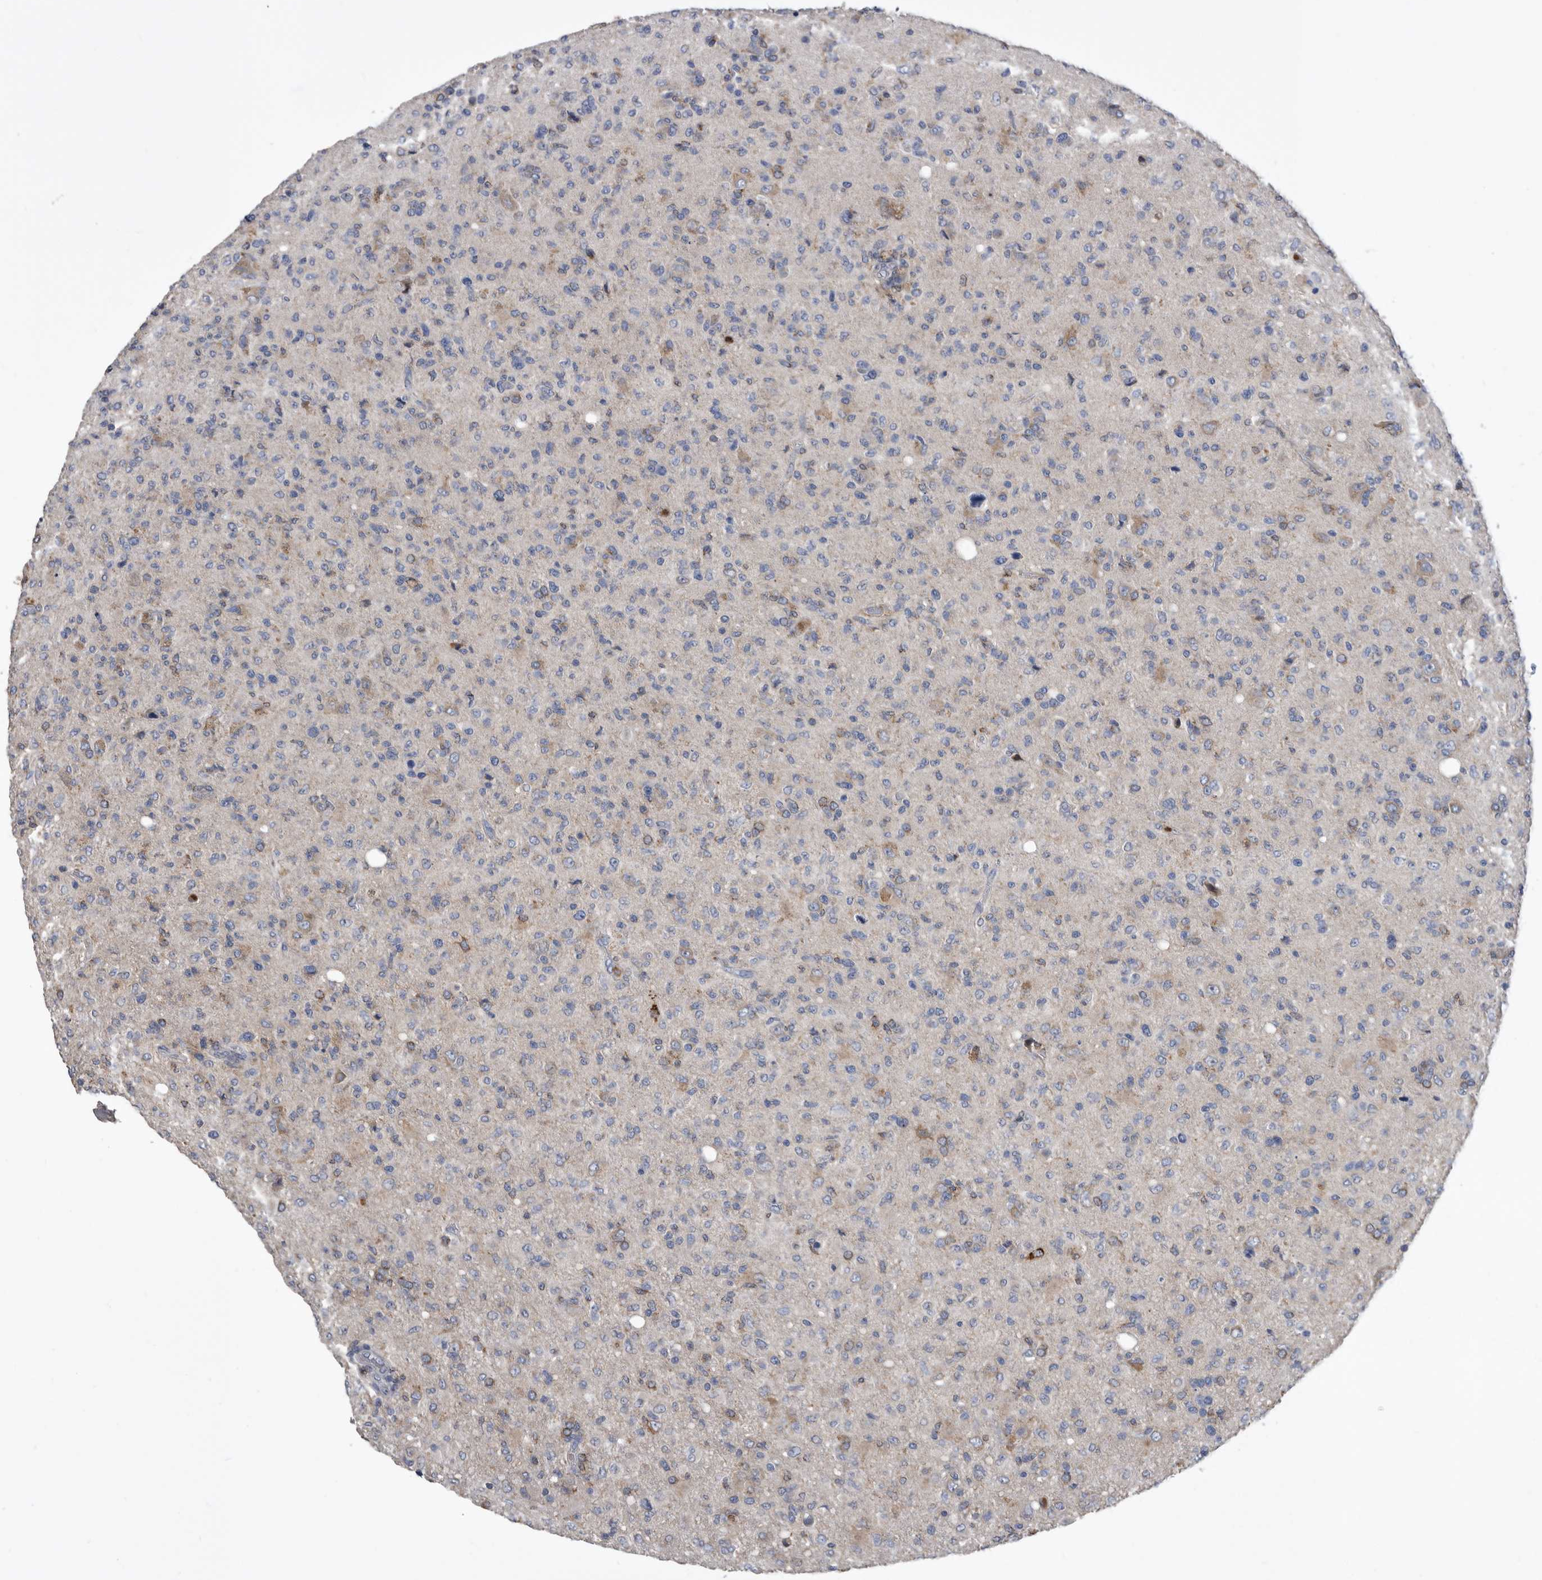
{"staining": {"intensity": "negative", "quantity": "none", "location": "none"}, "tissue": "glioma", "cell_type": "Tumor cells", "image_type": "cancer", "snomed": [{"axis": "morphology", "description": "Glioma, malignant, High grade"}, {"axis": "topography", "description": "Brain"}], "caption": "Human high-grade glioma (malignant) stained for a protein using immunohistochemistry reveals no expression in tumor cells.", "gene": "CRISPLD2", "patient": {"sex": "female", "age": 57}}